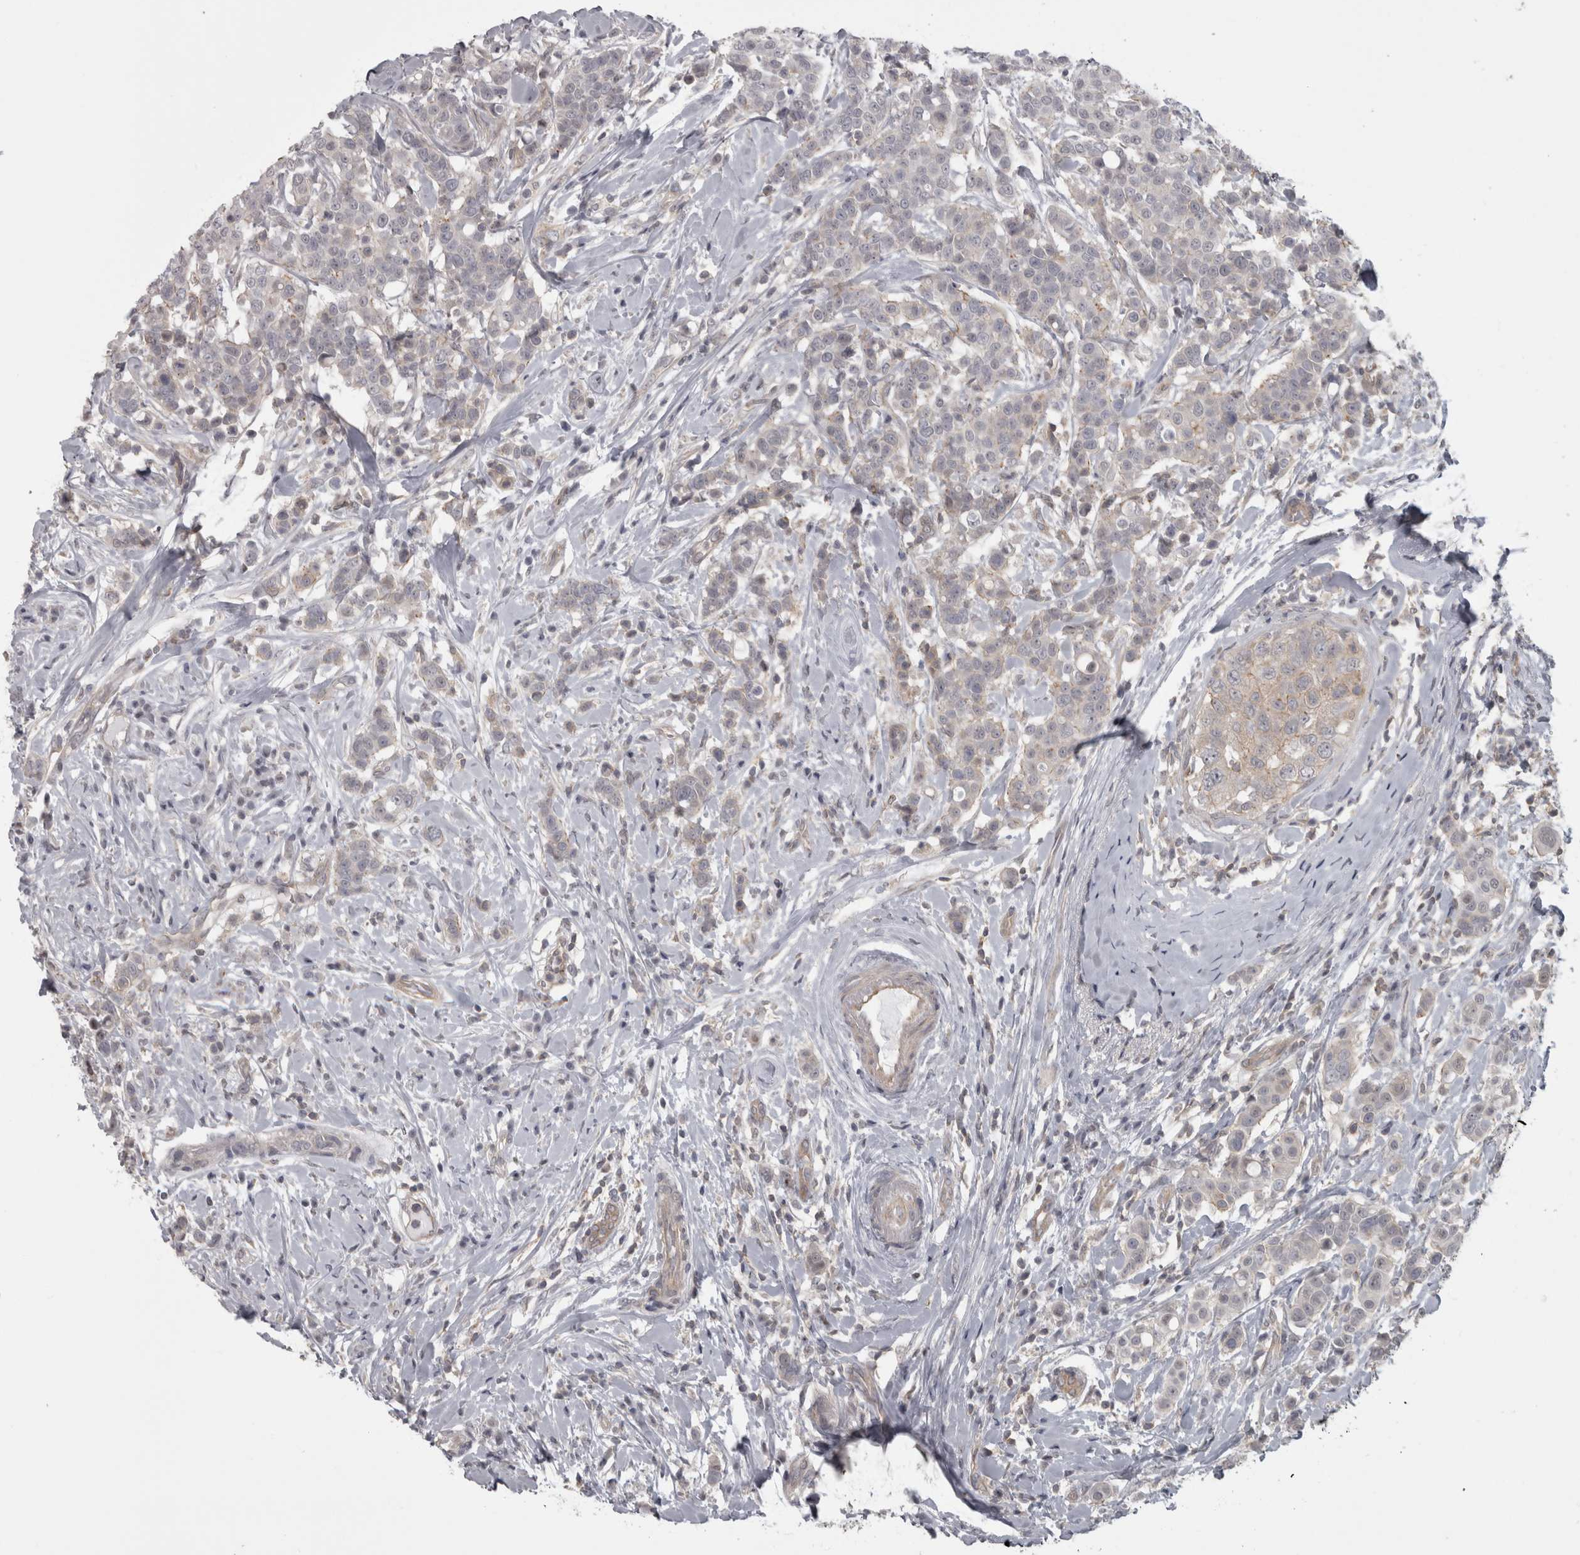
{"staining": {"intensity": "weak", "quantity": "<25%", "location": "cytoplasmic/membranous"}, "tissue": "breast cancer", "cell_type": "Tumor cells", "image_type": "cancer", "snomed": [{"axis": "morphology", "description": "Duct carcinoma"}, {"axis": "topography", "description": "Breast"}], "caption": "Tumor cells show no significant positivity in invasive ductal carcinoma (breast).", "gene": "PPP1R12B", "patient": {"sex": "female", "age": 27}}